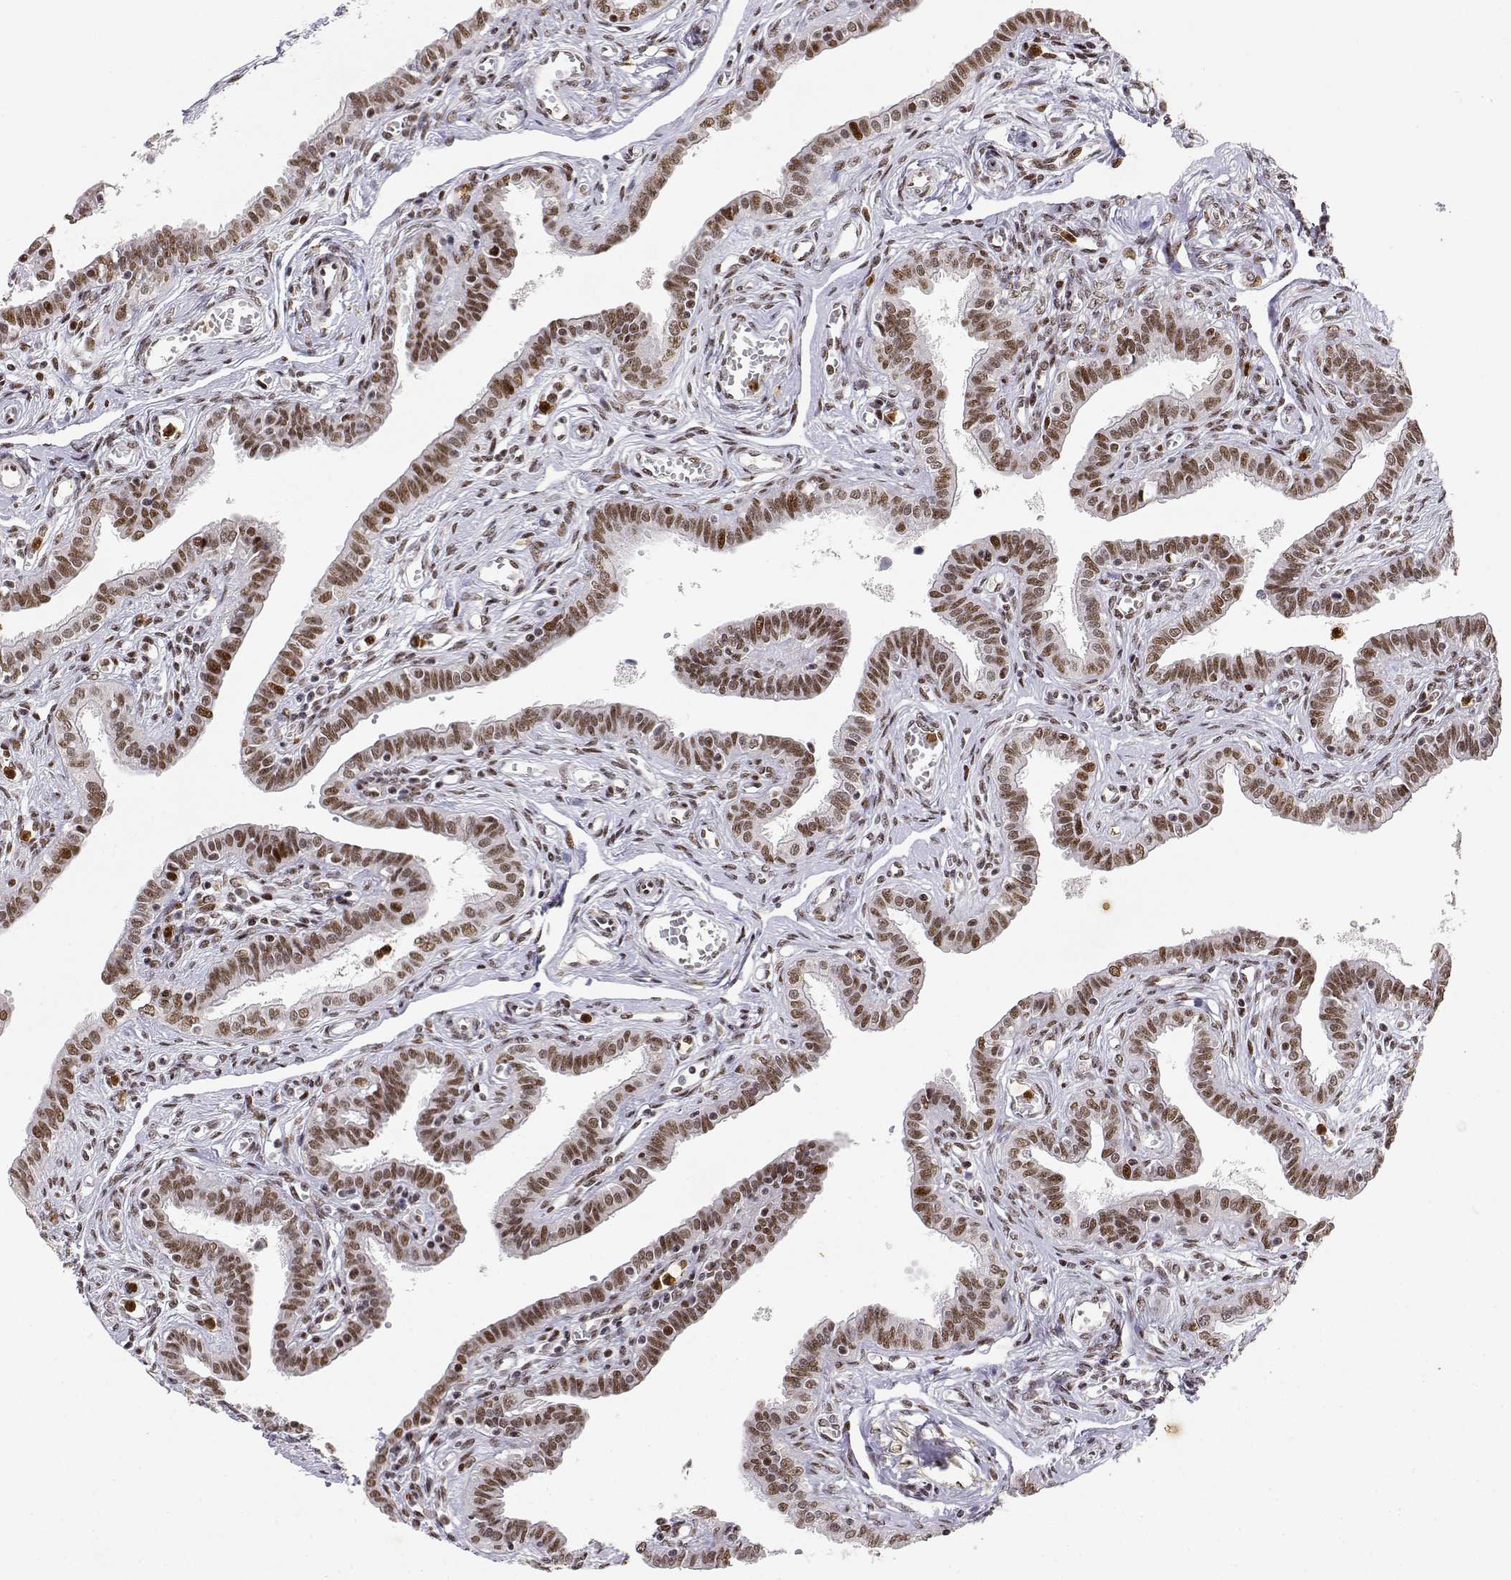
{"staining": {"intensity": "moderate", "quantity": ">75%", "location": "nuclear"}, "tissue": "fallopian tube", "cell_type": "Glandular cells", "image_type": "normal", "snomed": [{"axis": "morphology", "description": "Normal tissue, NOS"}, {"axis": "morphology", "description": "Carcinoma, endometroid"}, {"axis": "topography", "description": "Fallopian tube"}, {"axis": "topography", "description": "Ovary"}], "caption": "Moderate nuclear protein expression is identified in approximately >75% of glandular cells in fallopian tube.", "gene": "RSF1", "patient": {"sex": "female", "age": 42}}